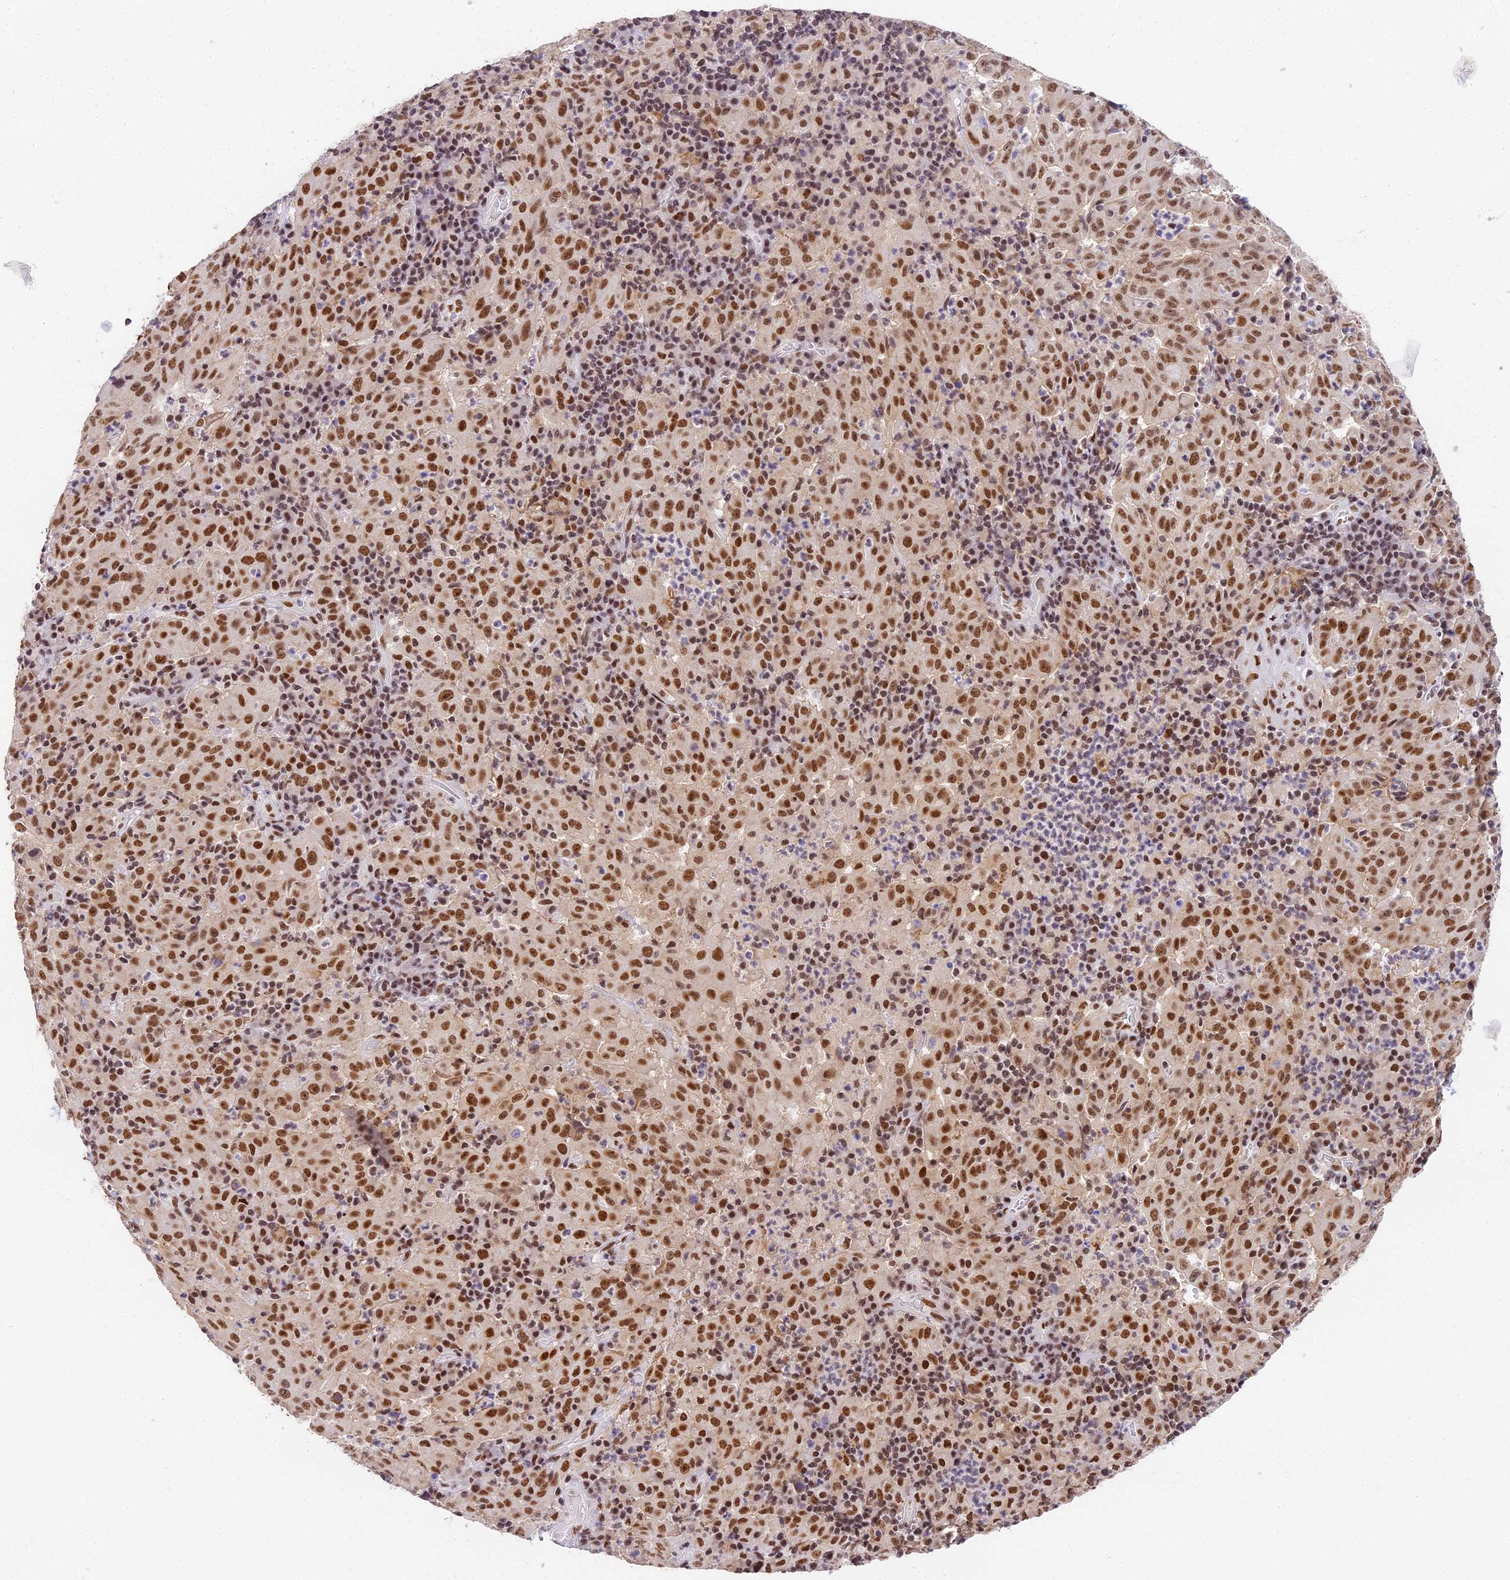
{"staining": {"intensity": "strong", "quantity": ">75%", "location": "nuclear"}, "tissue": "pancreatic cancer", "cell_type": "Tumor cells", "image_type": "cancer", "snomed": [{"axis": "morphology", "description": "Adenocarcinoma, NOS"}, {"axis": "topography", "description": "Pancreas"}], "caption": "Protein expression analysis of pancreatic cancer exhibits strong nuclear expression in about >75% of tumor cells.", "gene": "SBNO1", "patient": {"sex": "male", "age": 63}}